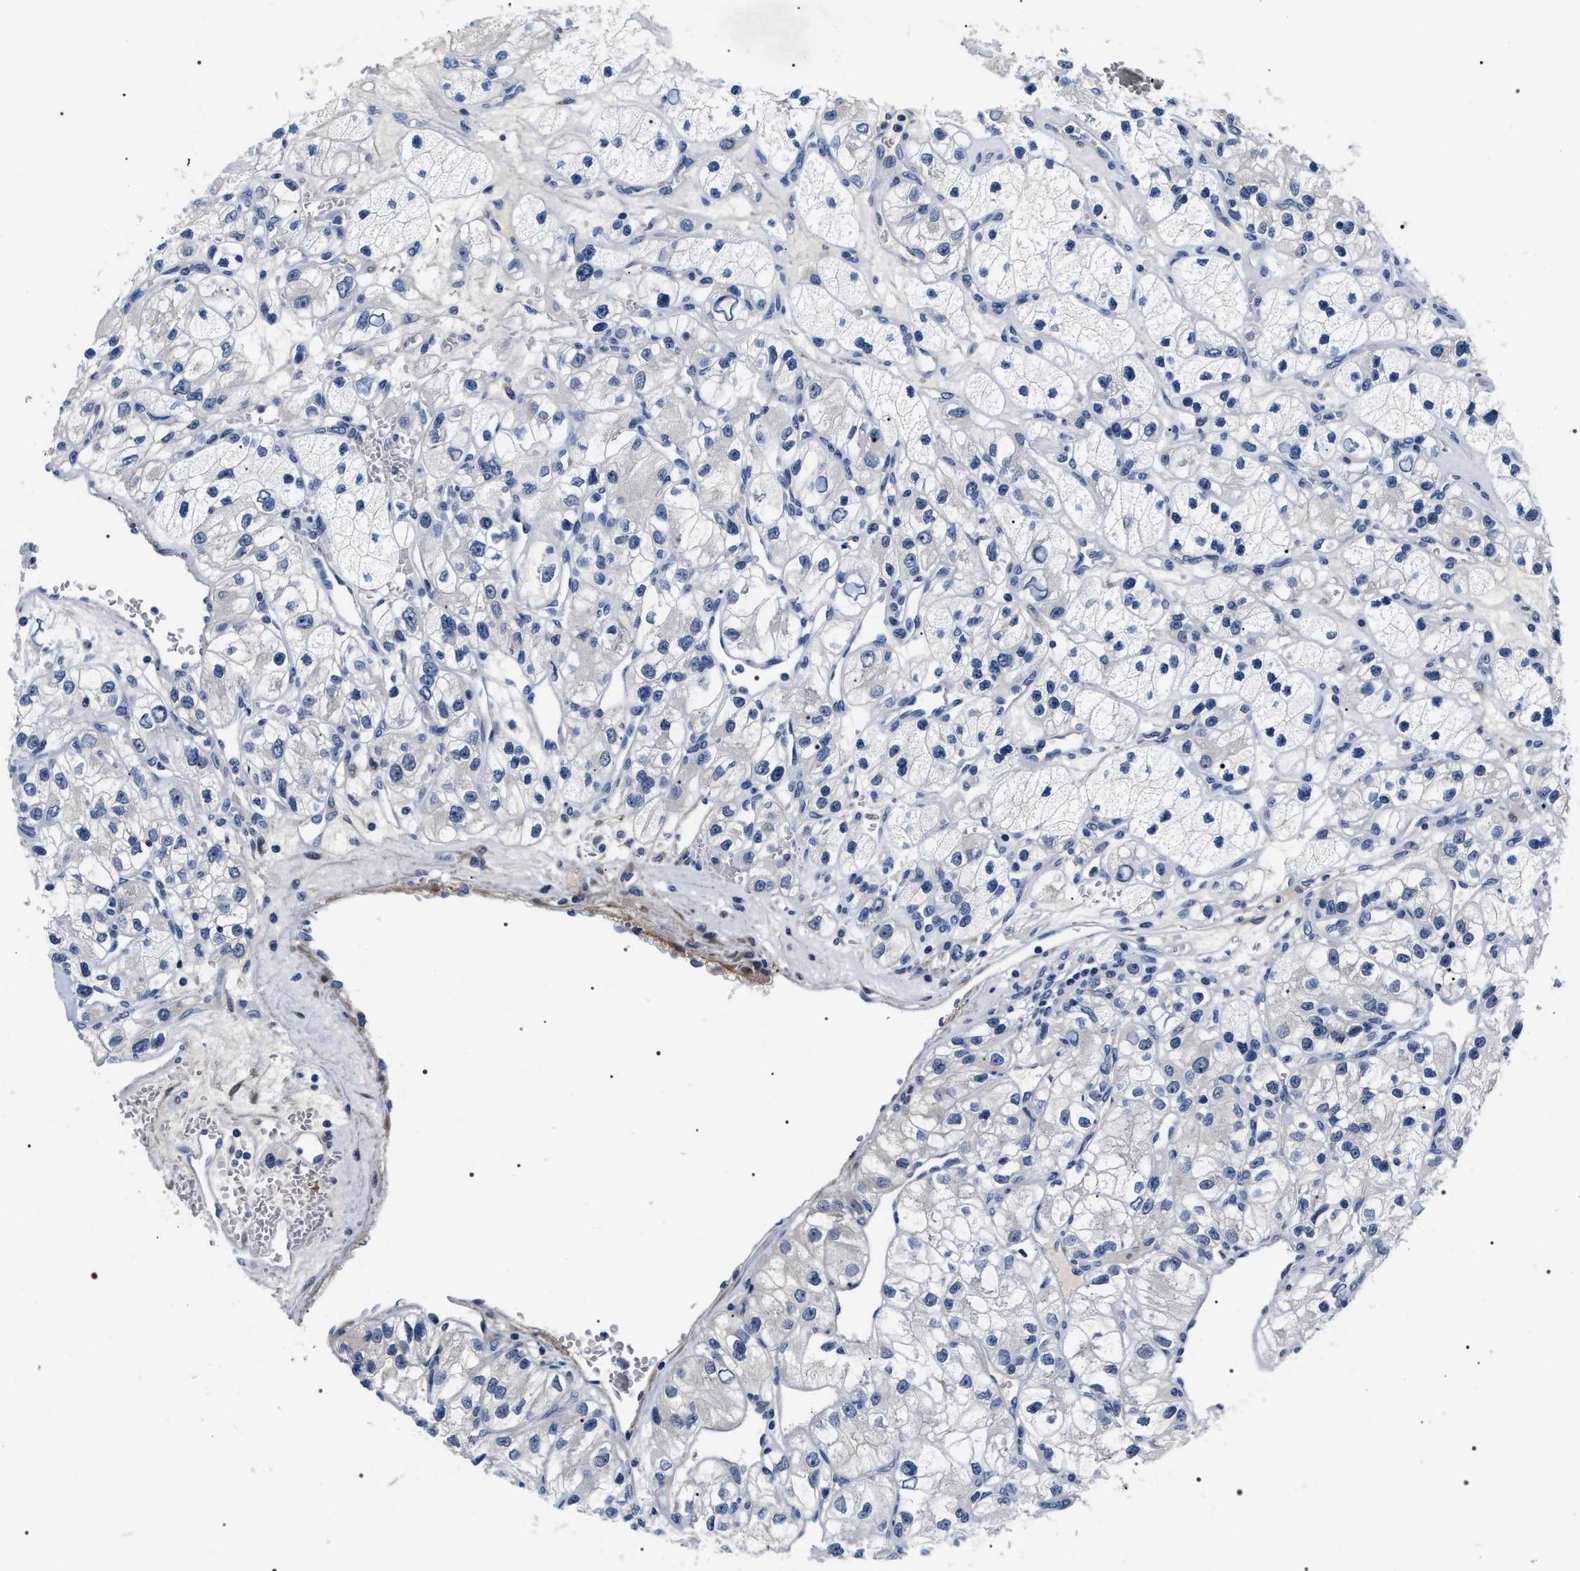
{"staining": {"intensity": "negative", "quantity": "none", "location": "none"}, "tissue": "renal cancer", "cell_type": "Tumor cells", "image_type": "cancer", "snomed": [{"axis": "morphology", "description": "Adenocarcinoma, NOS"}, {"axis": "topography", "description": "Kidney"}], "caption": "Immunohistochemistry of human adenocarcinoma (renal) demonstrates no expression in tumor cells.", "gene": "BAG2", "patient": {"sex": "female", "age": 57}}